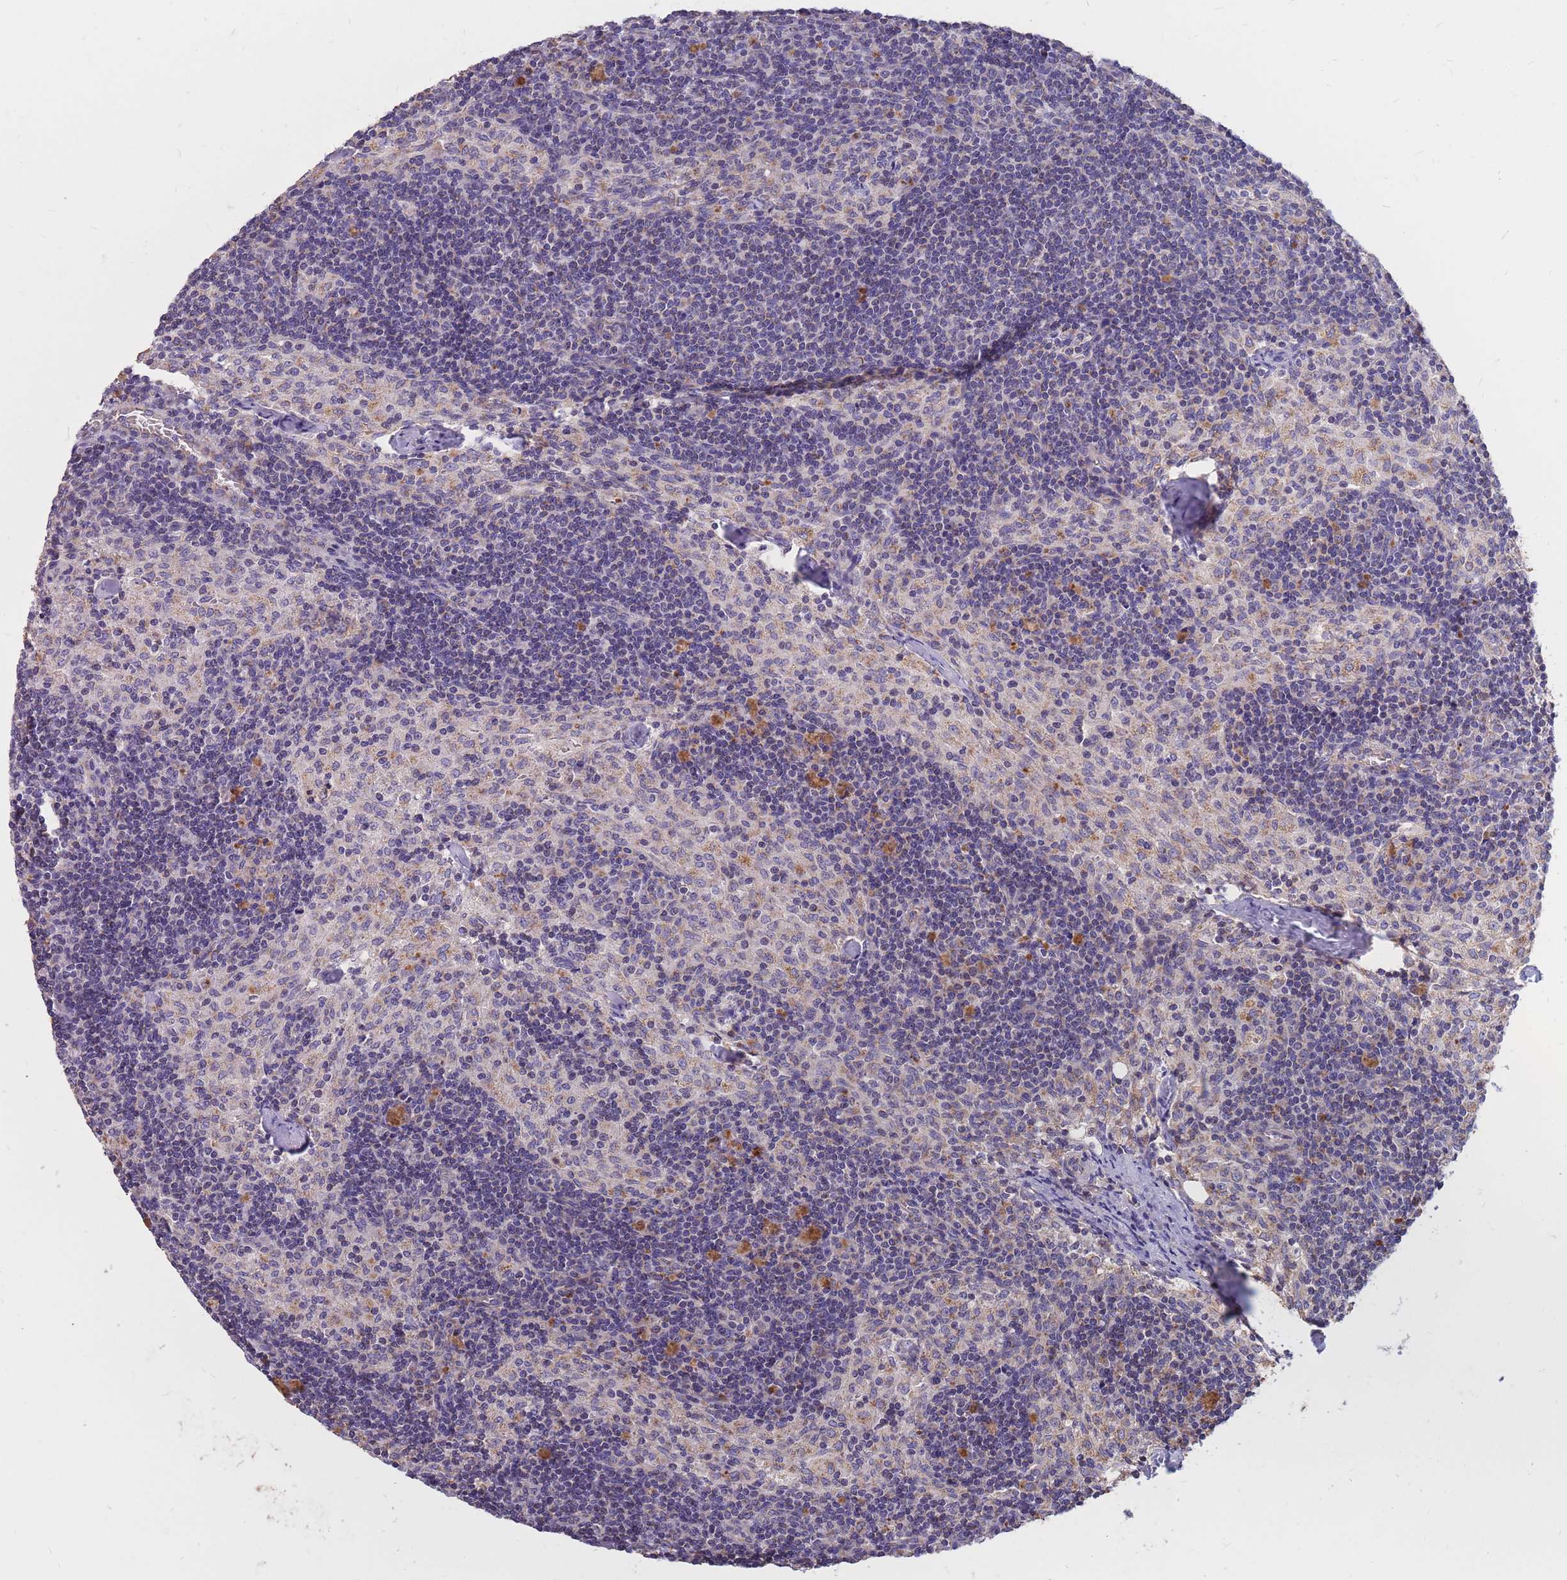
{"staining": {"intensity": "negative", "quantity": "none", "location": "none"}, "tissue": "lymph node", "cell_type": "Non-germinal center cells", "image_type": "normal", "snomed": [{"axis": "morphology", "description": "Normal tissue, NOS"}, {"axis": "topography", "description": "Lymph node"}], "caption": "Immunohistochemistry image of normal lymph node: human lymph node stained with DAB (3,3'-diaminobenzidine) displays no significant protein expression in non-germinal center cells. (Brightfield microscopy of DAB immunohistochemistry at high magnification).", "gene": "PTPMT1", "patient": {"sex": "female", "age": 42}}